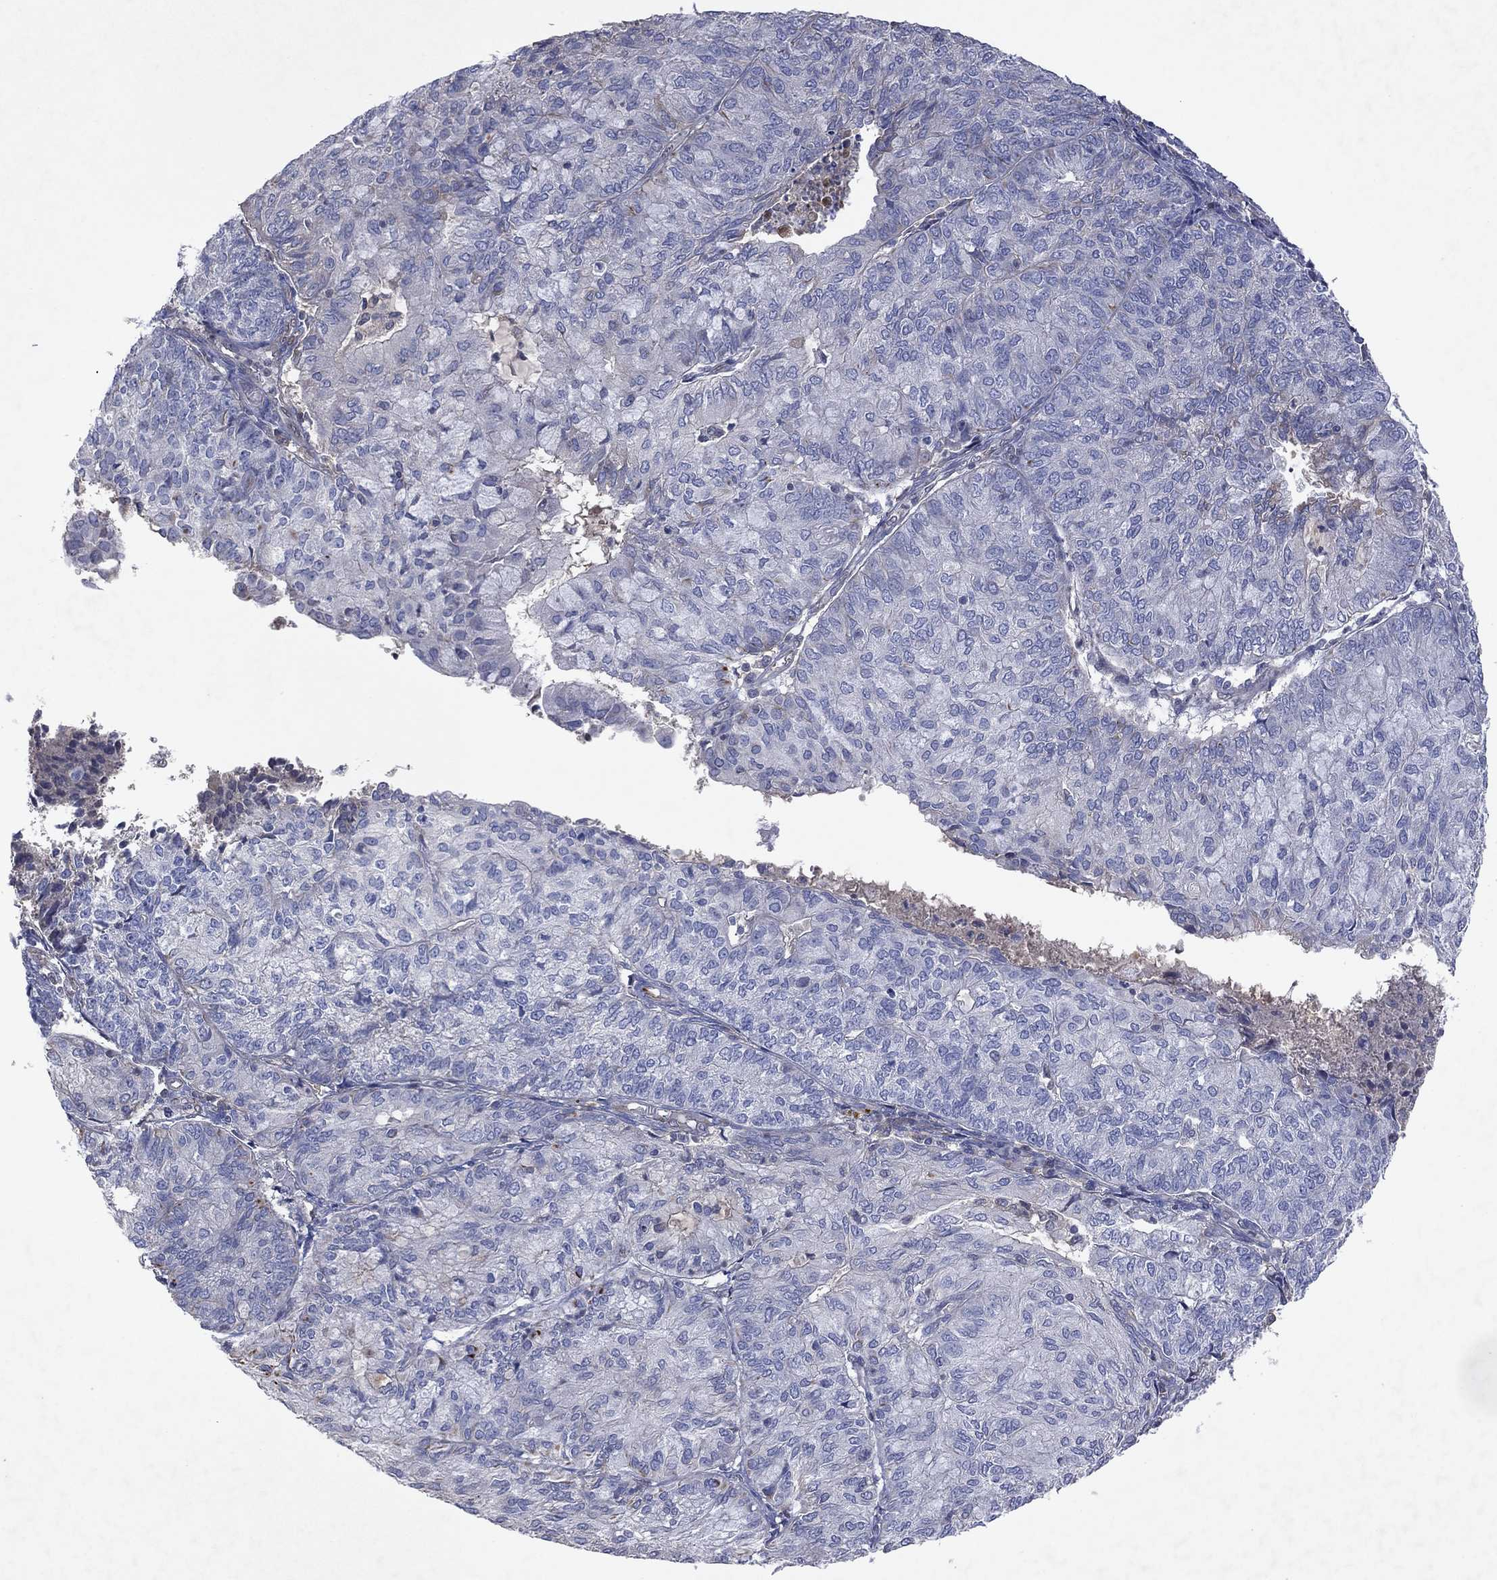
{"staining": {"intensity": "negative", "quantity": "none", "location": "none"}, "tissue": "endometrial cancer", "cell_type": "Tumor cells", "image_type": "cancer", "snomed": [{"axis": "morphology", "description": "Adenocarcinoma, NOS"}, {"axis": "topography", "description": "Endometrium"}], "caption": "An image of adenocarcinoma (endometrial) stained for a protein exhibits no brown staining in tumor cells. (Stains: DAB immunohistochemistry with hematoxylin counter stain, Microscopy: brightfield microscopy at high magnification).", "gene": "FLI1", "patient": {"sex": "female", "age": 82}}